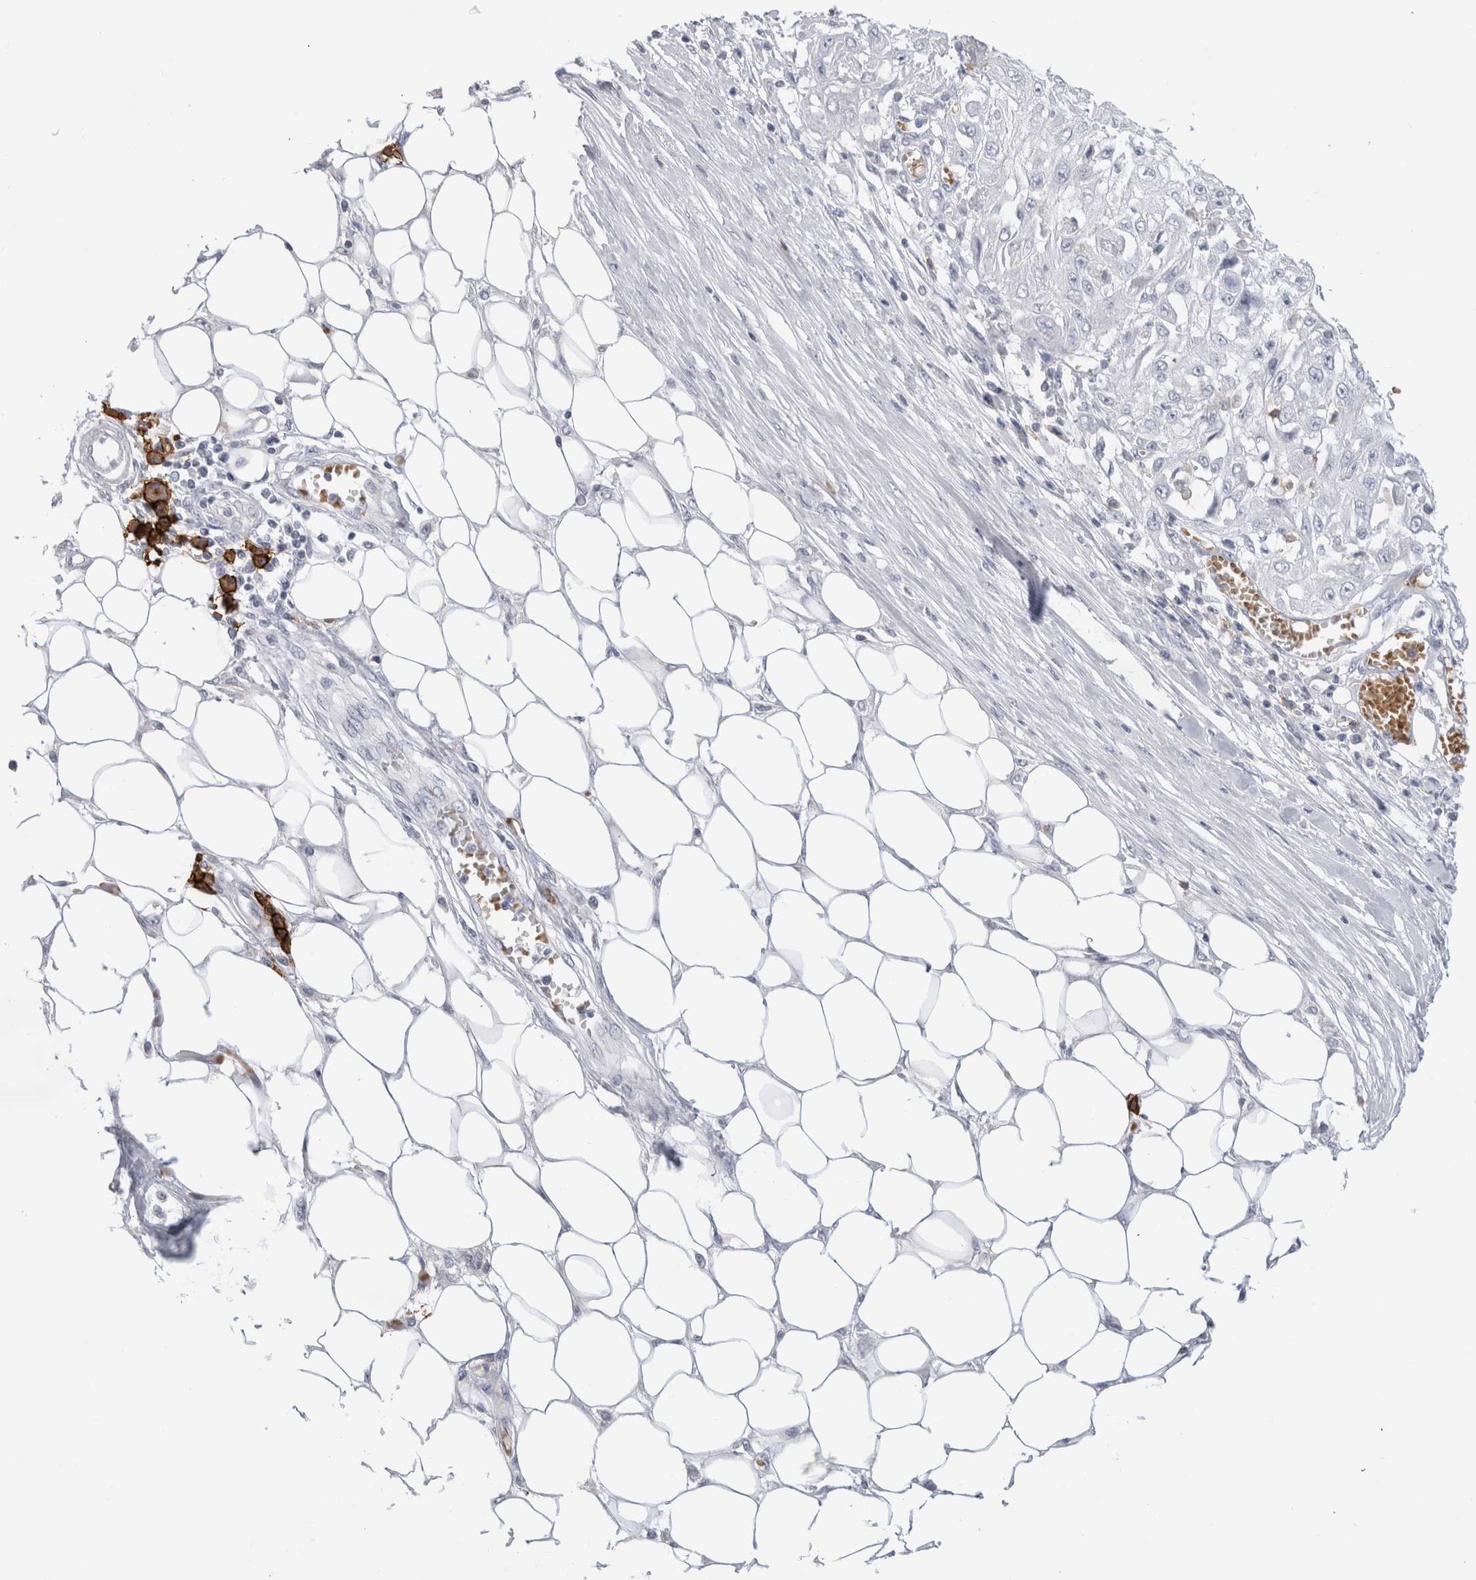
{"staining": {"intensity": "negative", "quantity": "none", "location": "none"}, "tissue": "skin cancer", "cell_type": "Tumor cells", "image_type": "cancer", "snomed": [{"axis": "morphology", "description": "Squamous cell carcinoma, NOS"}, {"axis": "morphology", "description": "Squamous cell carcinoma, metastatic, NOS"}, {"axis": "topography", "description": "Skin"}, {"axis": "topography", "description": "Lymph node"}], "caption": "Immunohistochemistry (IHC) histopathology image of neoplastic tissue: skin squamous cell carcinoma stained with DAB (3,3'-diaminobenzidine) shows no significant protein expression in tumor cells.", "gene": "CD38", "patient": {"sex": "male", "age": 75}}